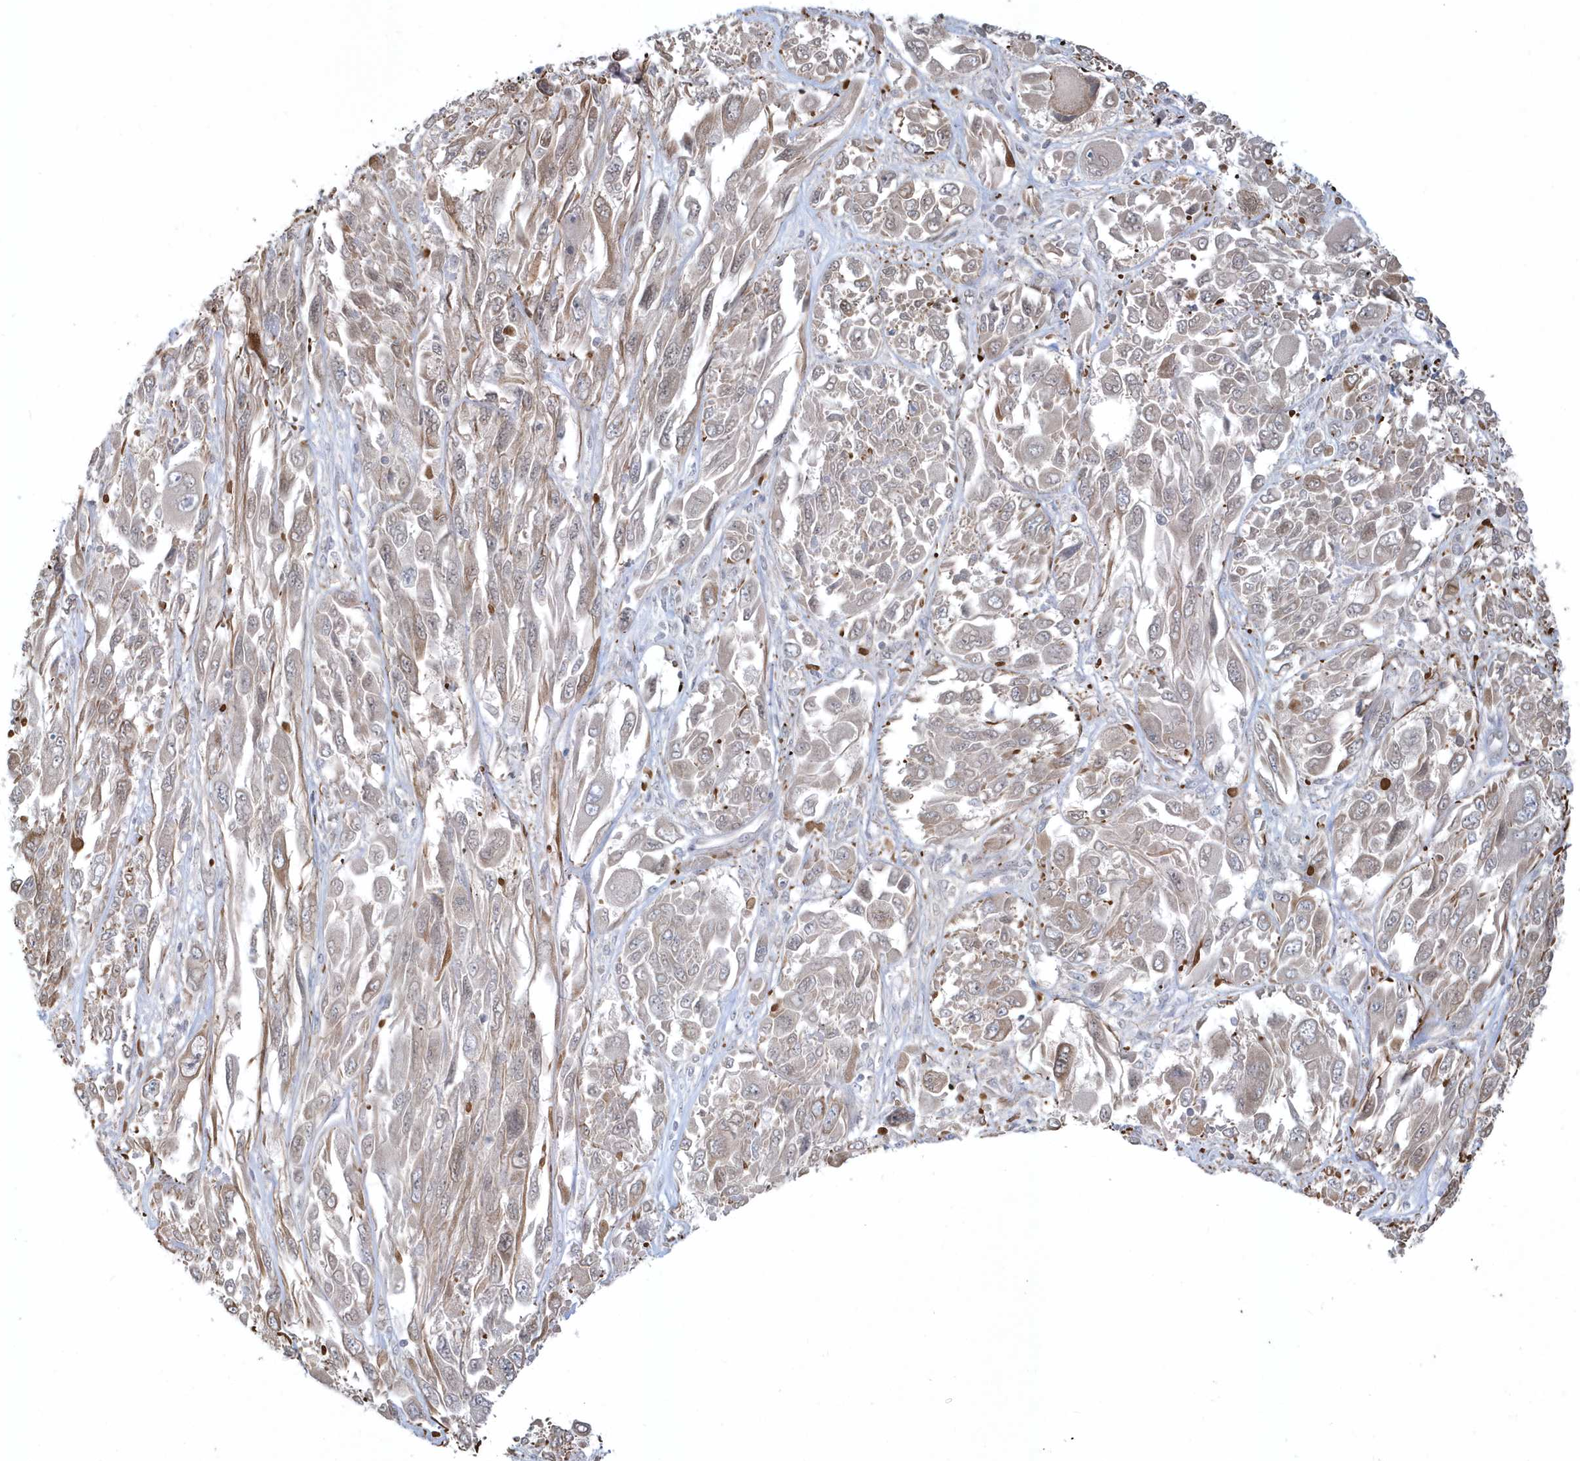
{"staining": {"intensity": "weak", "quantity": "<25%", "location": "cytoplasmic/membranous"}, "tissue": "melanoma", "cell_type": "Tumor cells", "image_type": "cancer", "snomed": [{"axis": "morphology", "description": "Malignant melanoma, NOS"}, {"axis": "topography", "description": "Skin"}], "caption": "High magnification brightfield microscopy of malignant melanoma stained with DAB (brown) and counterstained with hematoxylin (blue): tumor cells show no significant staining.", "gene": "DHX57", "patient": {"sex": "female", "age": 91}}